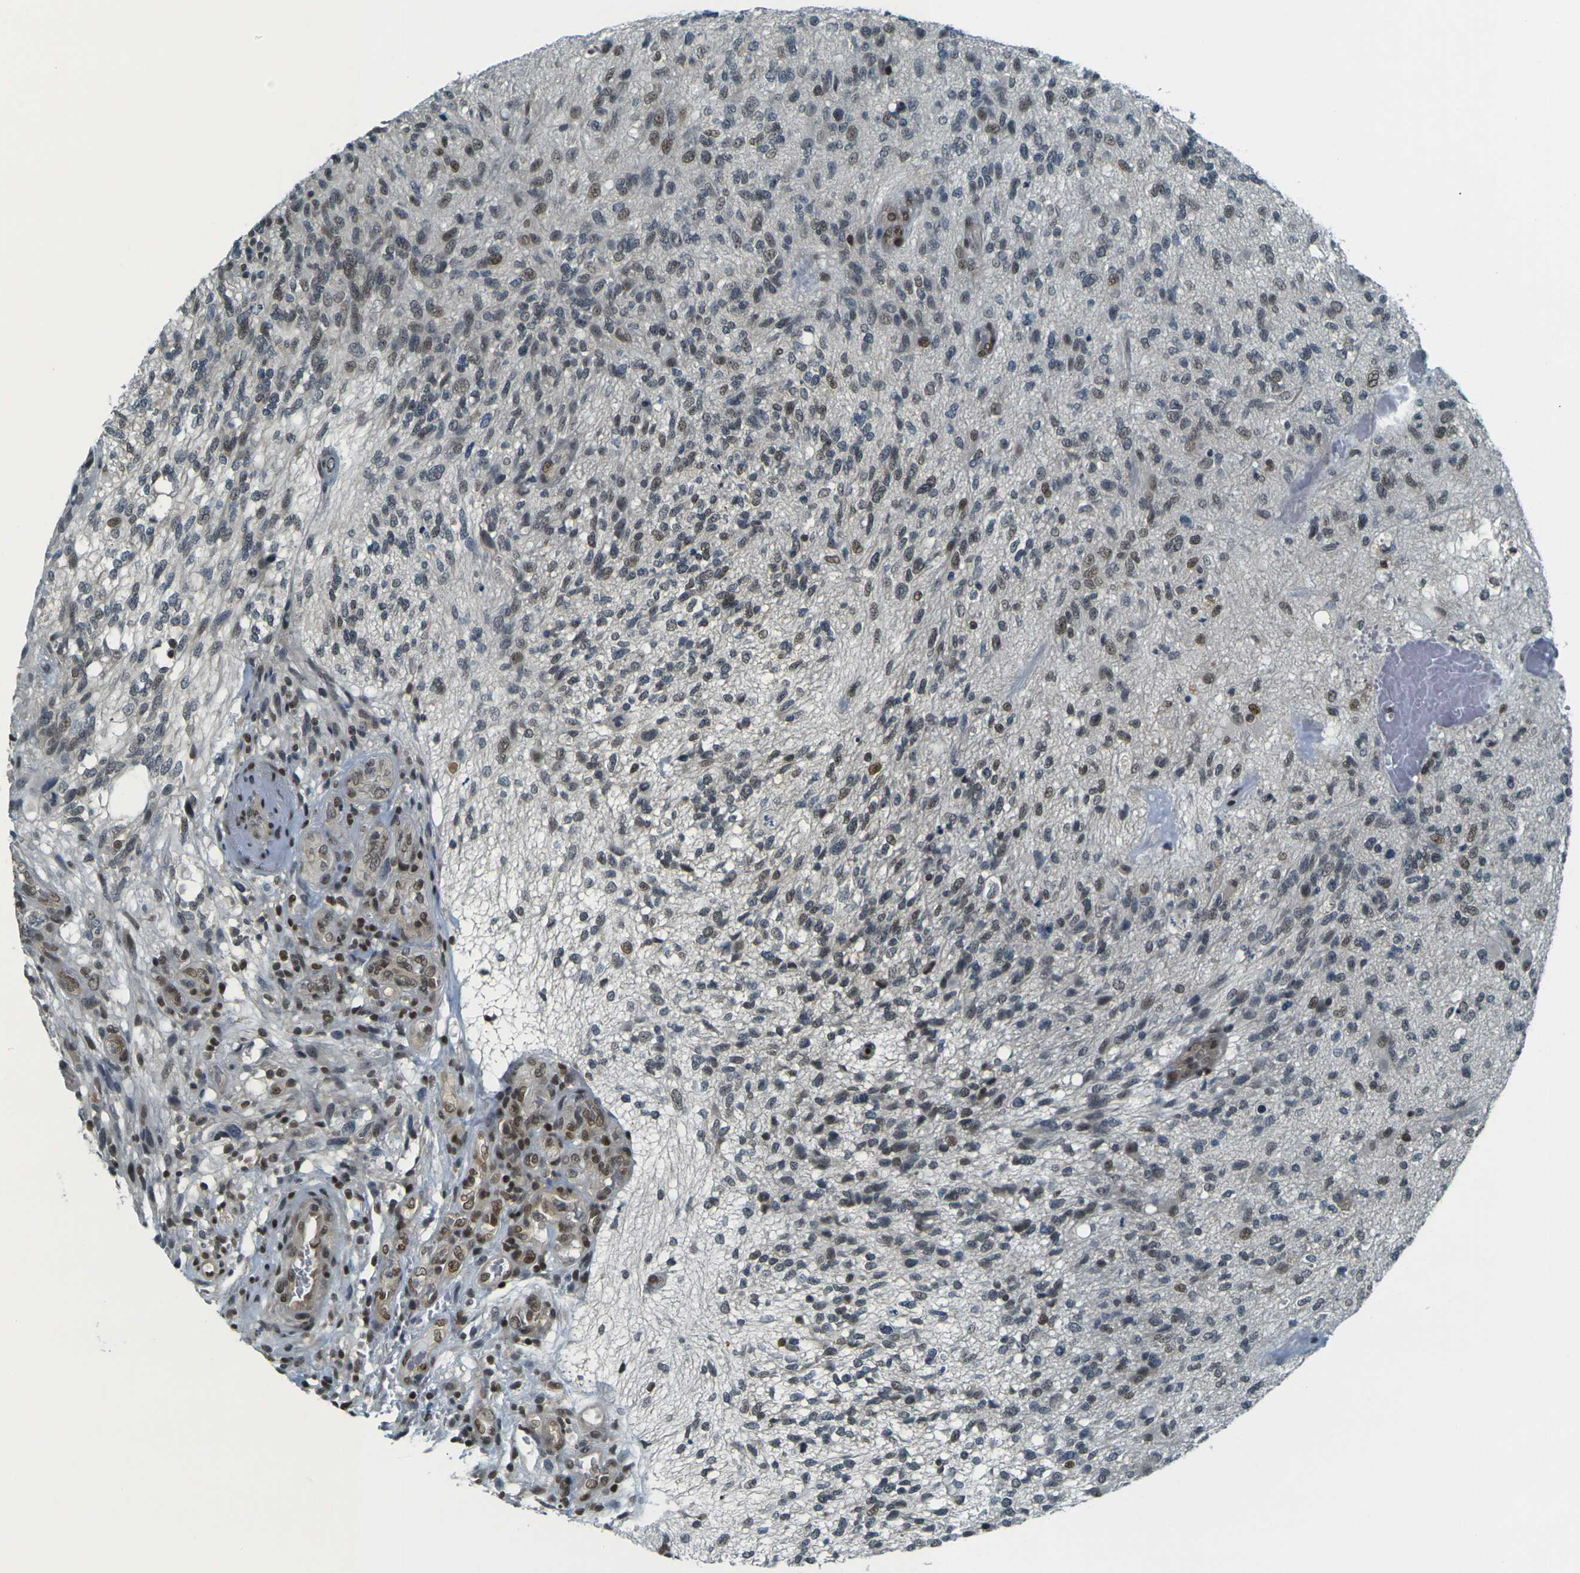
{"staining": {"intensity": "moderate", "quantity": "25%-75%", "location": "nuclear"}, "tissue": "glioma", "cell_type": "Tumor cells", "image_type": "cancer", "snomed": [{"axis": "morphology", "description": "Normal tissue, NOS"}, {"axis": "morphology", "description": "Glioma, malignant, High grade"}, {"axis": "topography", "description": "Cerebral cortex"}], "caption": "Glioma tissue displays moderate nuclear expression in approximately 25%-75% of tumor cells, visualized by immunohistochemistry.", "gene": "NHEJ1", "patient": {"sex": "male", "age": 75}}